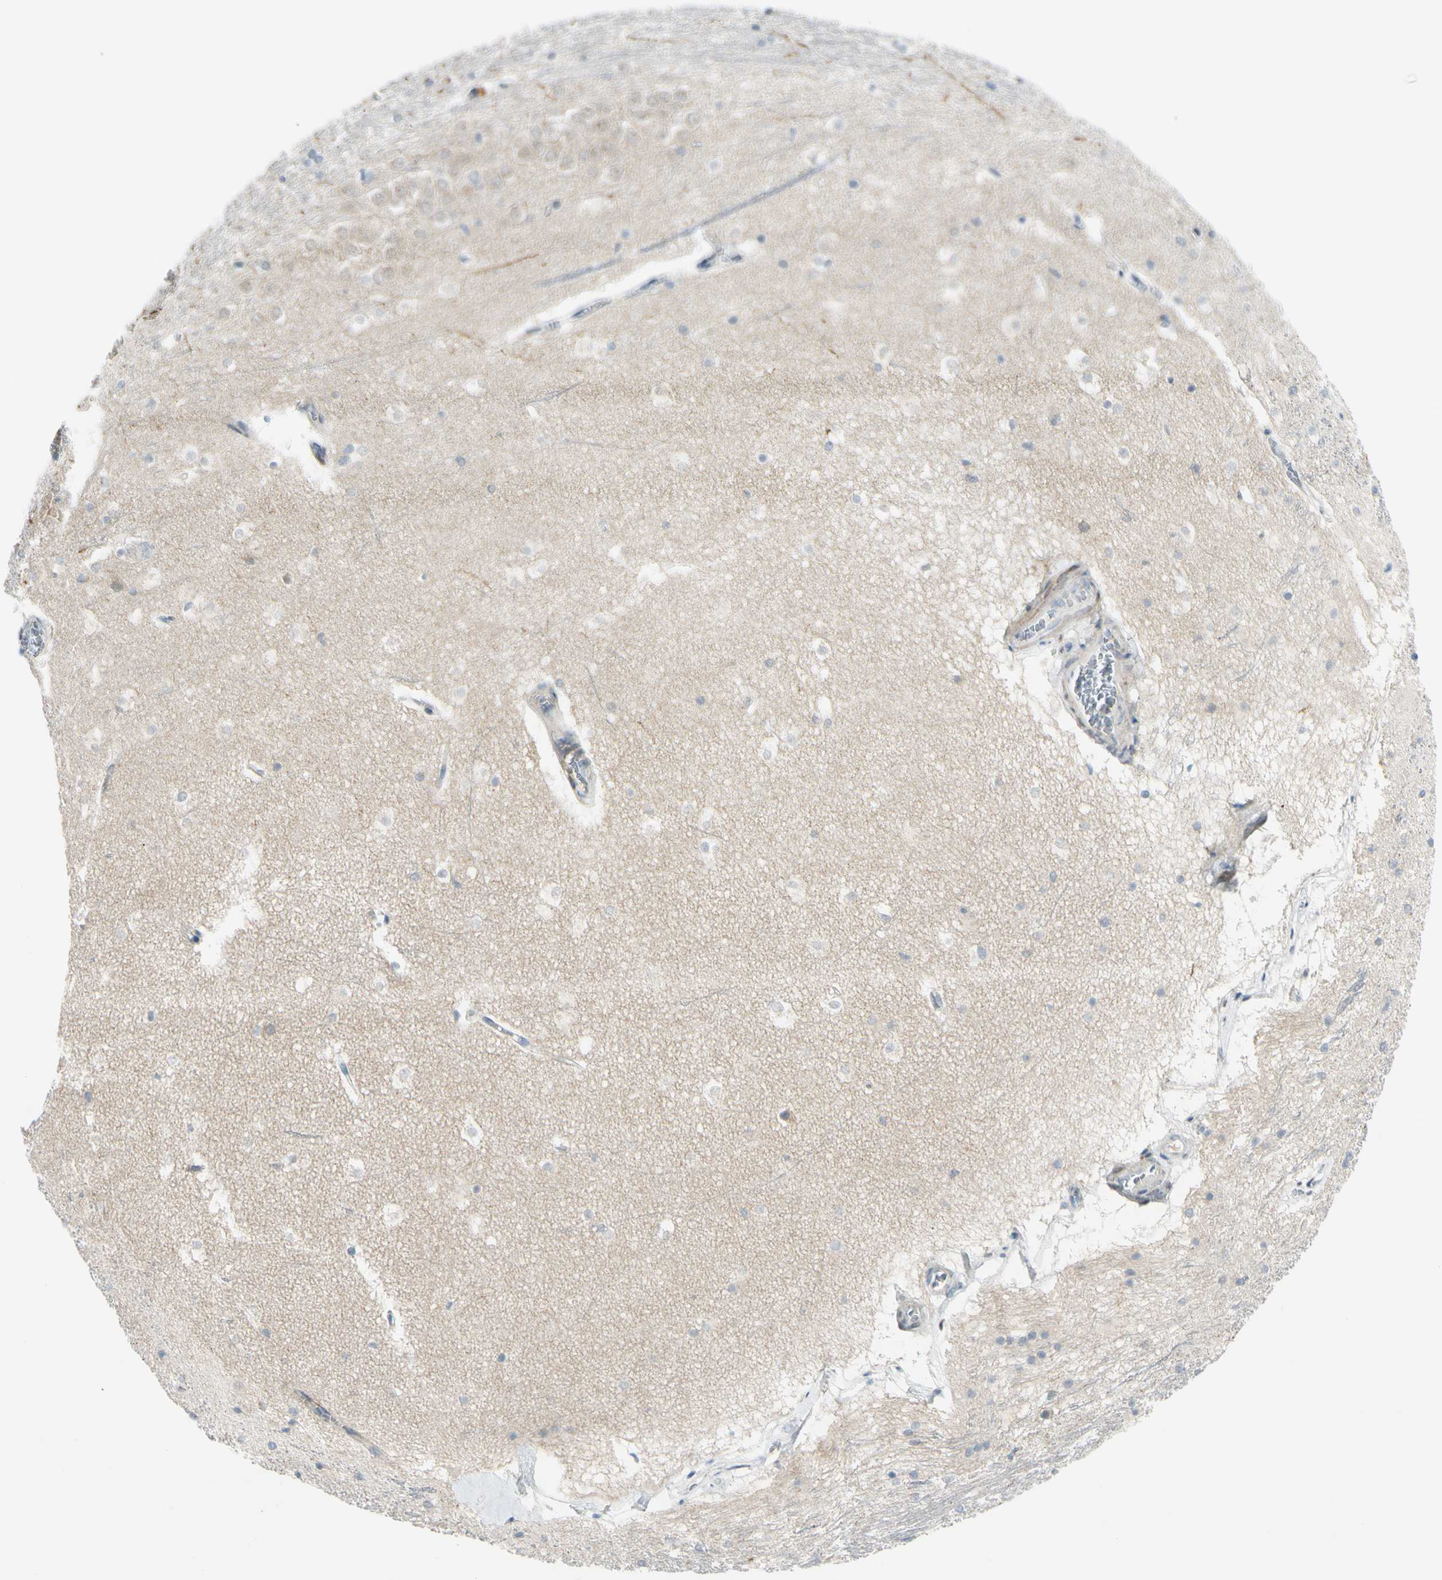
{"staining": {"intensity": "negative", "quantity": "none", "location": "none"}, "tissue": "hippocampus", "cell_type": "Glial cells", "image_type": "normal", "snomed": [{"axis": "morphology", "description": "Normal tissue, NOS"}, {"axis": "topography", "description": "Hippocampus"}], "caption": "Human hippocampus stained for a protein using immunohistochemistry shows no positivity in glial cells.", "gene": "FHL2", "patient": {"sex": "male", "age": 45}}